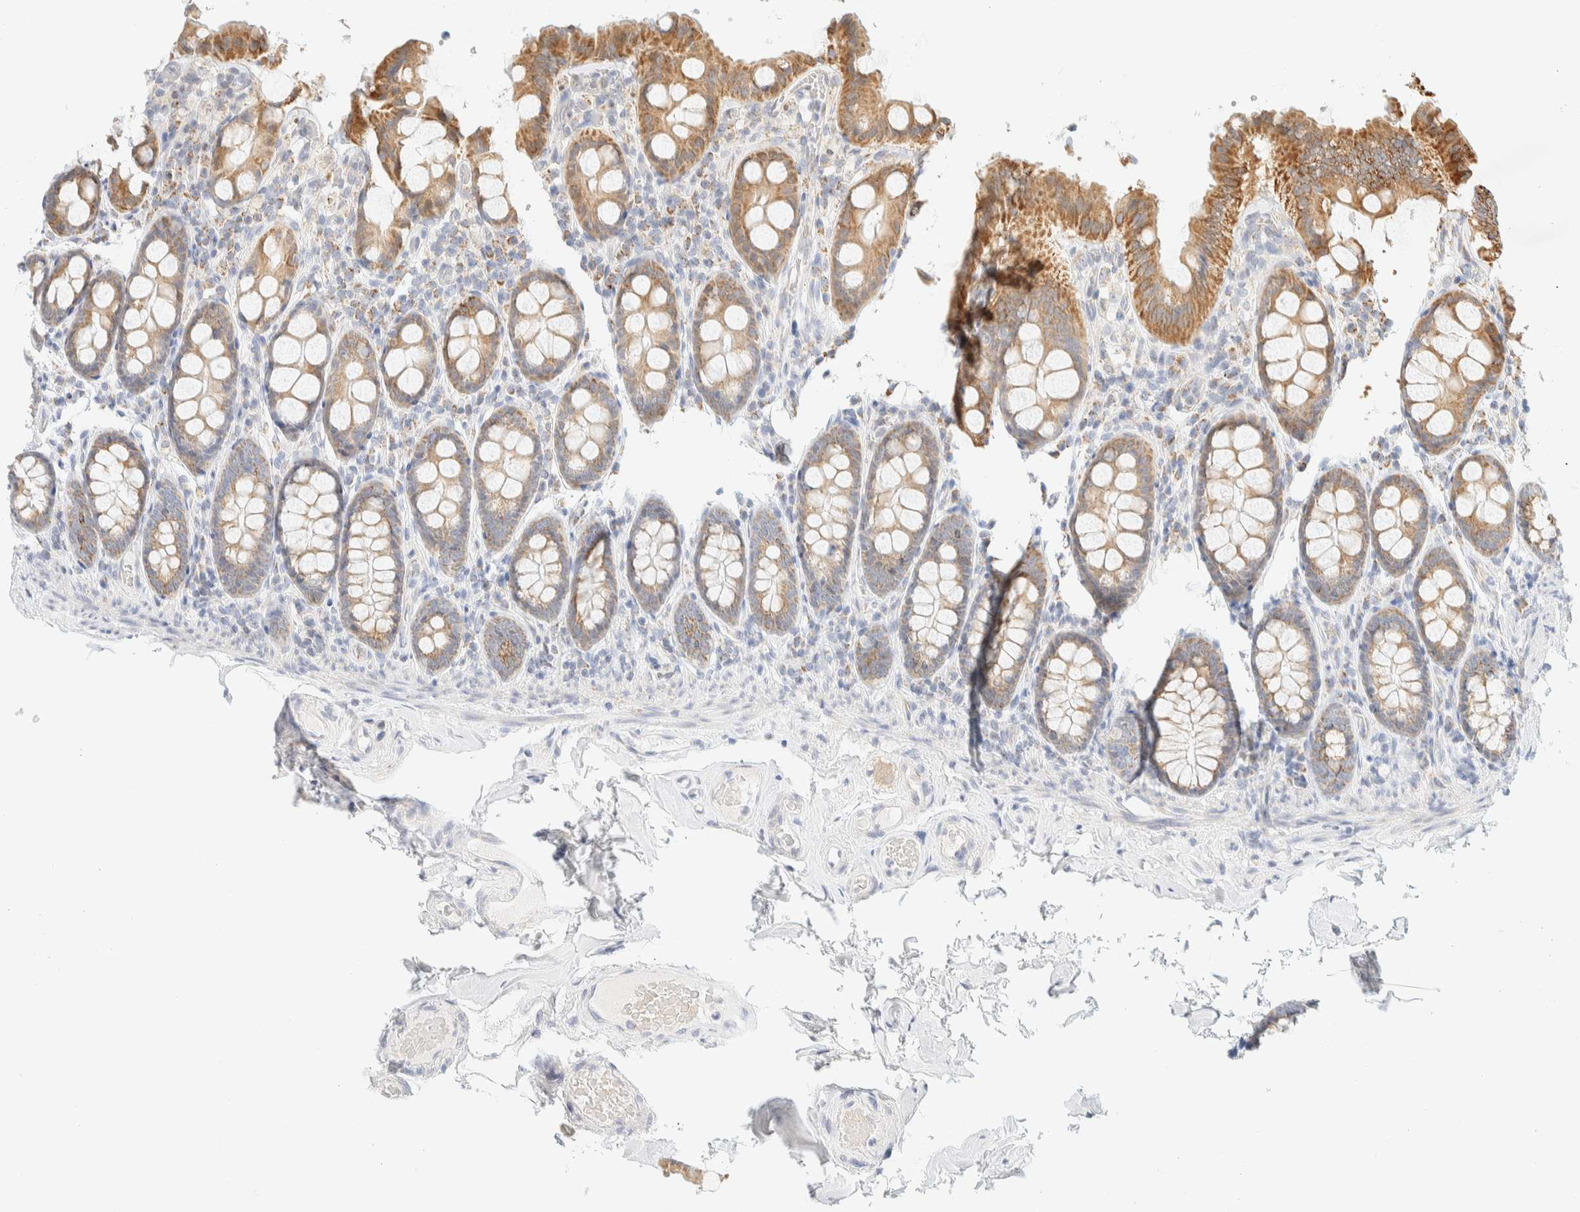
{"staining": {"intensity": "negative", "quantity": "none", "location": "none"}, "tissue": "colon", "cell_type": "Endothelial cells", "image_type": "normal", "snomed": [{"axis": "morphology", "description": "Normal tissue, NOS"}, {"axis": "topography", "description": "Colon"}, {"axis": "topography", "description": "Peripheral nerve tissue"}], "caption": "High power microscopy histopathology image of an immunohistochemistry micrograph of normal colon, revealing no significant expression in endothelial cells. Brightfield microscopy of immunohistochemistry (IHC) stained with DAB (brown) and hematoxylin (blue), captured at high magnification.", "gene": "PPM1K", "patient": {"sex": "female", "age": 61}}